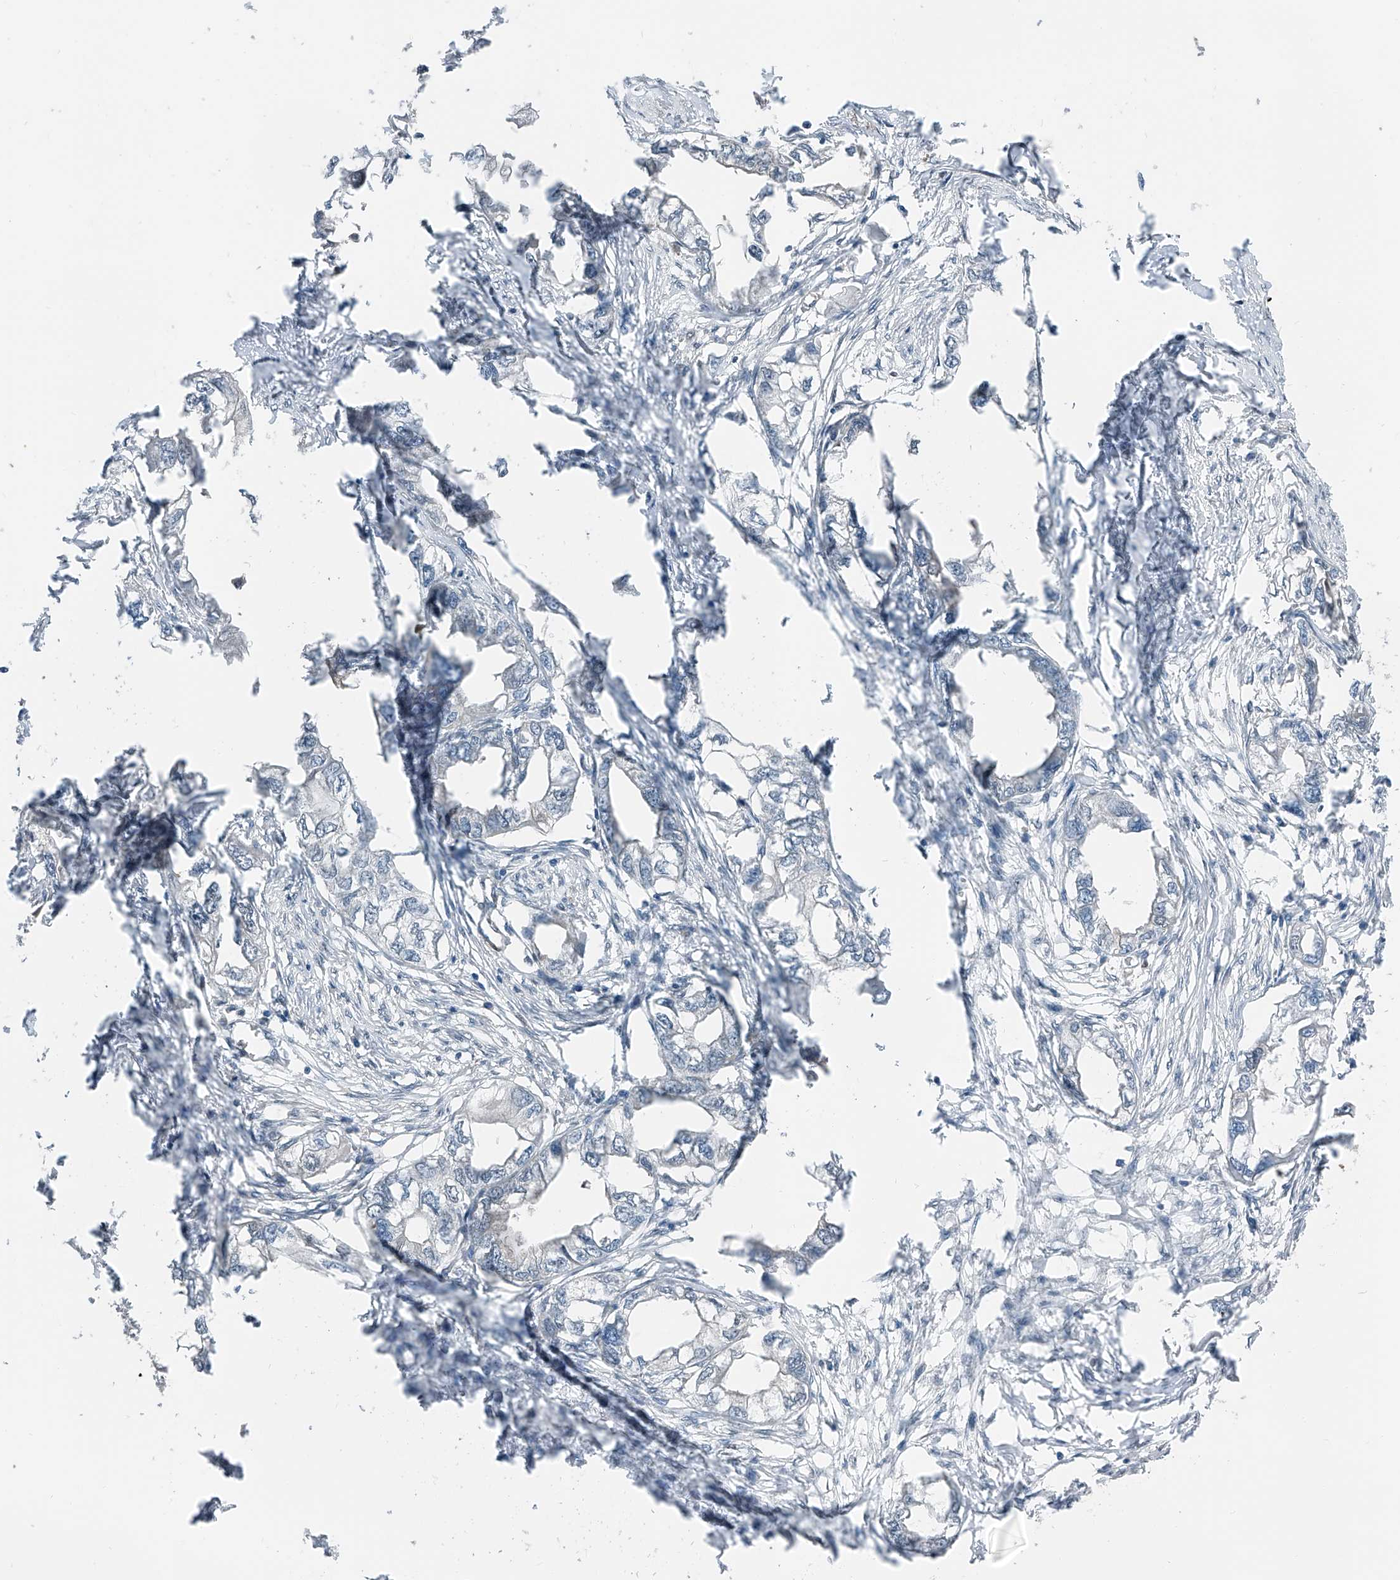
{"staining": {"intensity": "negative", "quantity": "none", "location": "none"}, "tissue": "endometrial cancer", "cell_type": "Tumor cells", "image_type": "cancer", "snomed": [{"axis": "morphology", "description": "Adenocarcinoma, NOS"}, {"axis": "morphology", "description": "Adenocarcinoma, metastatic, NOS"}, {"axis": "topography", "description": "Adipose tissue"}, {"axis": "topography", "description": "Endometrium"}], "caption": "High magnification brightfield microscopy of metastatic adenocarcinoma (endometrial) stained with DAB (brown) and counterstained with hematoxylin (blue): tumor cells show no significant staining.", "gene": "HSPA6", "patient": {"sex": "female", "age": 67}}